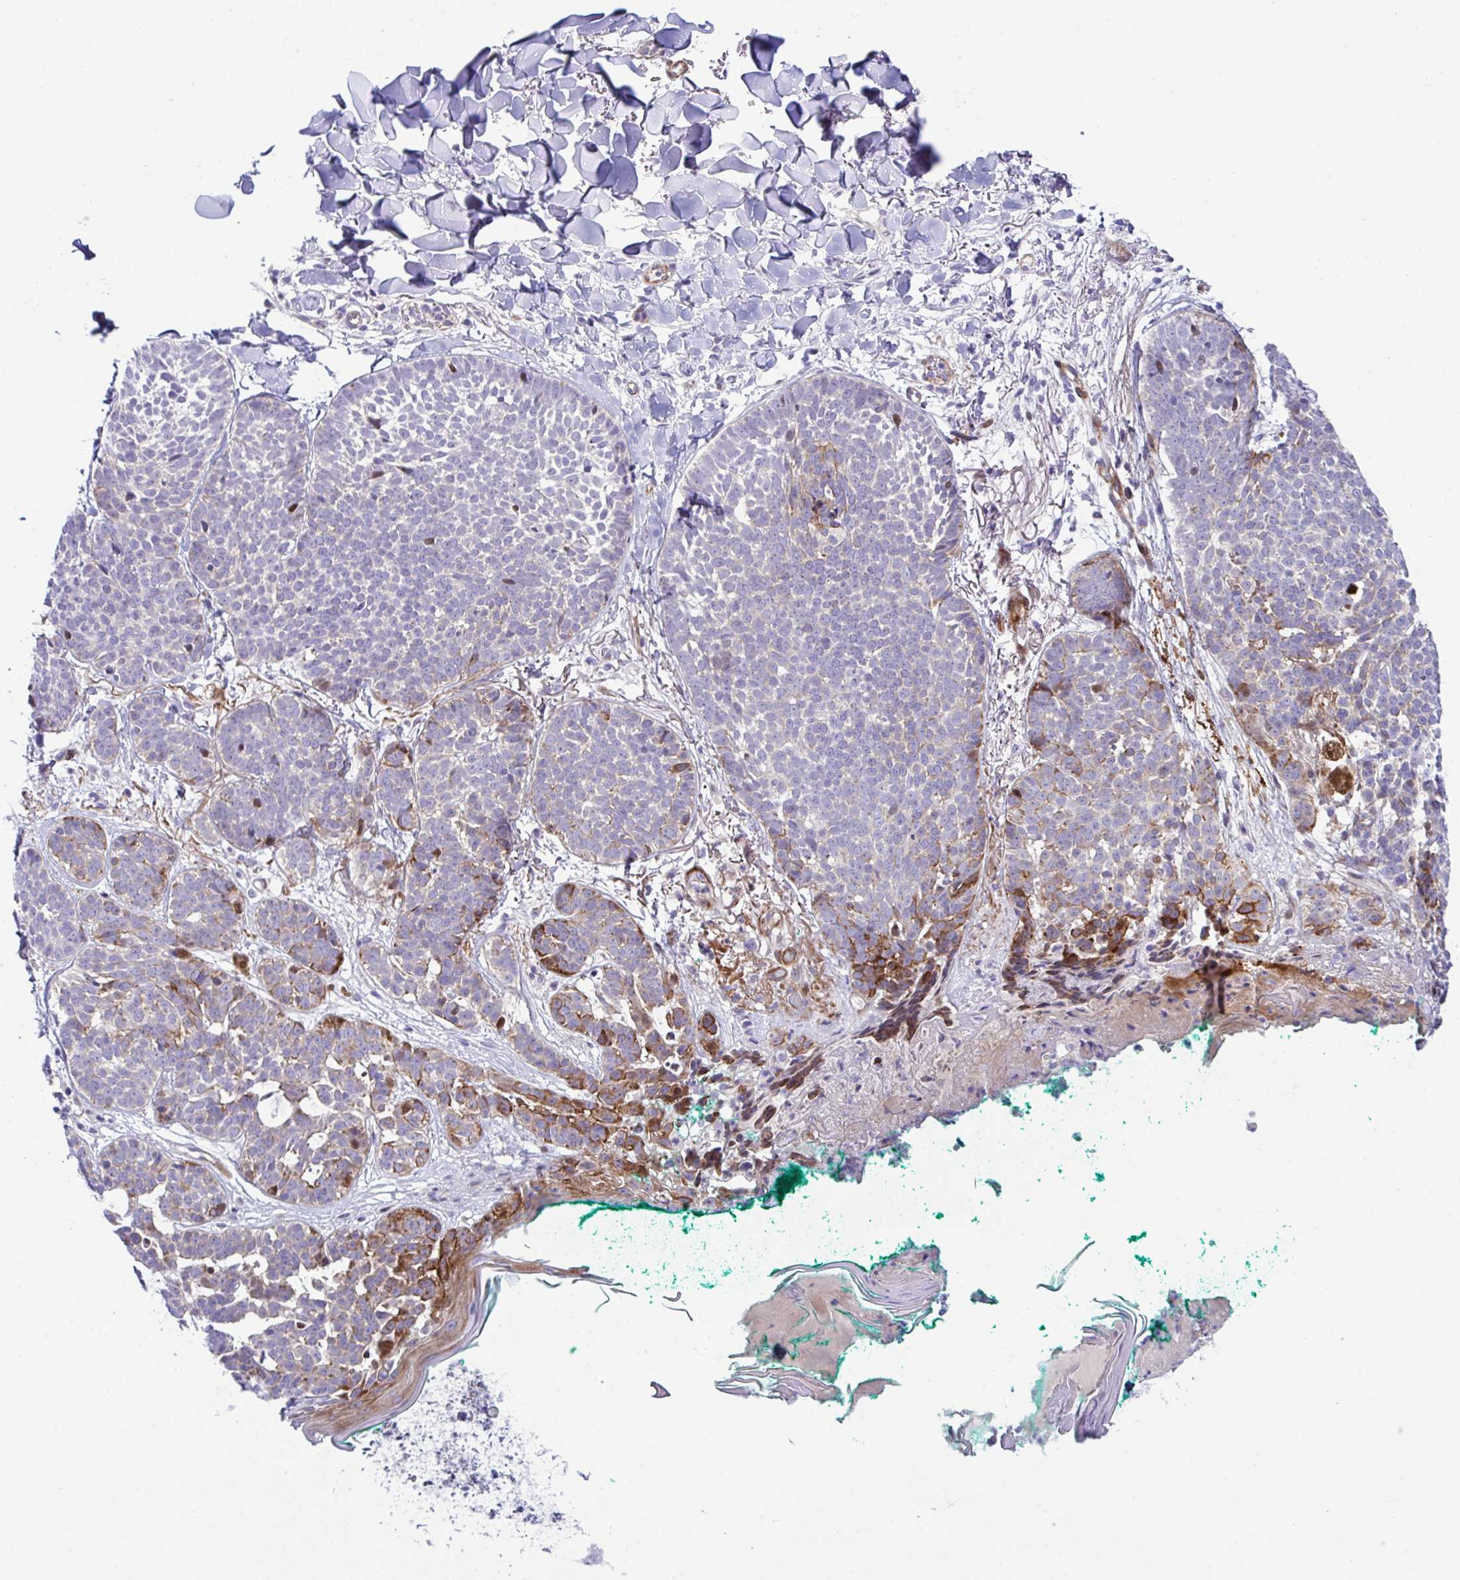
{"staining": {"intensity": "moderate", "quantity": "<25%", "location": "cytoplasmic/membranous"}, "tissue": "skin cancer", "cell_type": "Tumor cells", "image_type": "cancer", "snomed": [{"axis": "morphology", "description": "Basal cell carcinoma"}, {"axis": "topography", "description": "Skin"}, {"axis": "topography", "description": "Skin of neck"}, {"axis": "topography", "description": "Skin of shoulder"}, {"axis": "topography", "description": "Skin of back"}], "caption": "The histopathology image demonstrates immunohistochemical staining of skin cancer (basal cell carcinoma). There is moderate cytoplasmic/membranous expression is present in approximately <25% of tumor cells. Using DAB (3,3'-diaminobenzidine) (brown) and hematoxylin (blue) stains, captured at high magnification using brightfield microscopy.", "gene": "ZNF713", "patient": {"sex": "male", "age": 80}}